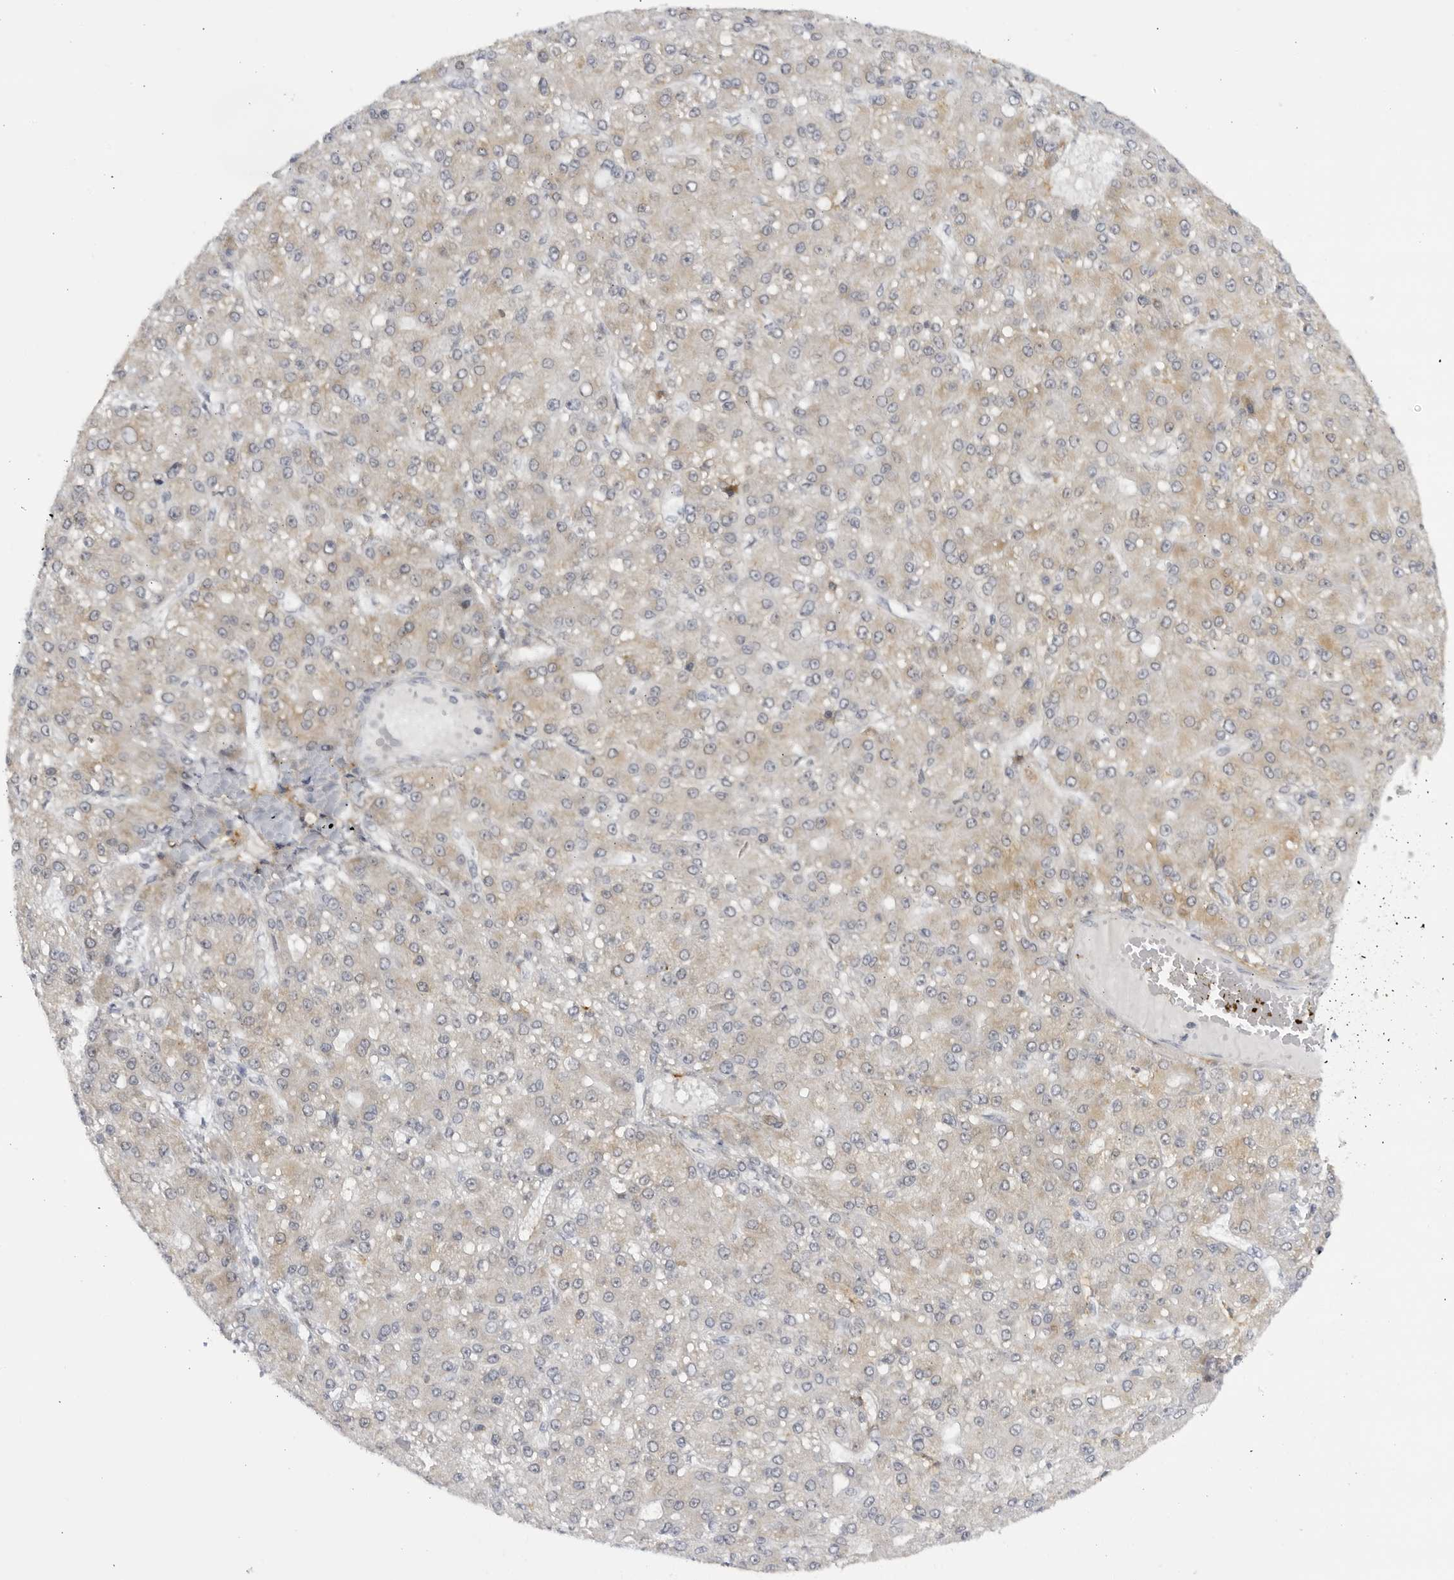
{"staining": {"intensity": "strong", "quantity": "25%-75%", "location": "cytoplasmic/membranous"}, "tissue": "liver cancer", "cell_type": "Tumor cells", "image_type": "cancer", "snomed": [{"axis": "morphology", "description": "Carcinoma, Hepatocellular, NOS"}, {"axis": "topography", "description": "Liver"}], "caption": "Immunohistochemistry (IHC) staining of hepatocellular carcinoma (liver), which demonstrates high levels of strong cytoplasmic/membranous staining in approximately 25%-75% of tumor cells indicating strong cytoplasmic/membranous protein expression. The staining was performed using DAB (brown) for protein detection and nuclei were counterstained in hematoxylin (blue).", "gene": "CNBD1", "patient": {"sex": "male", "age": 67}}